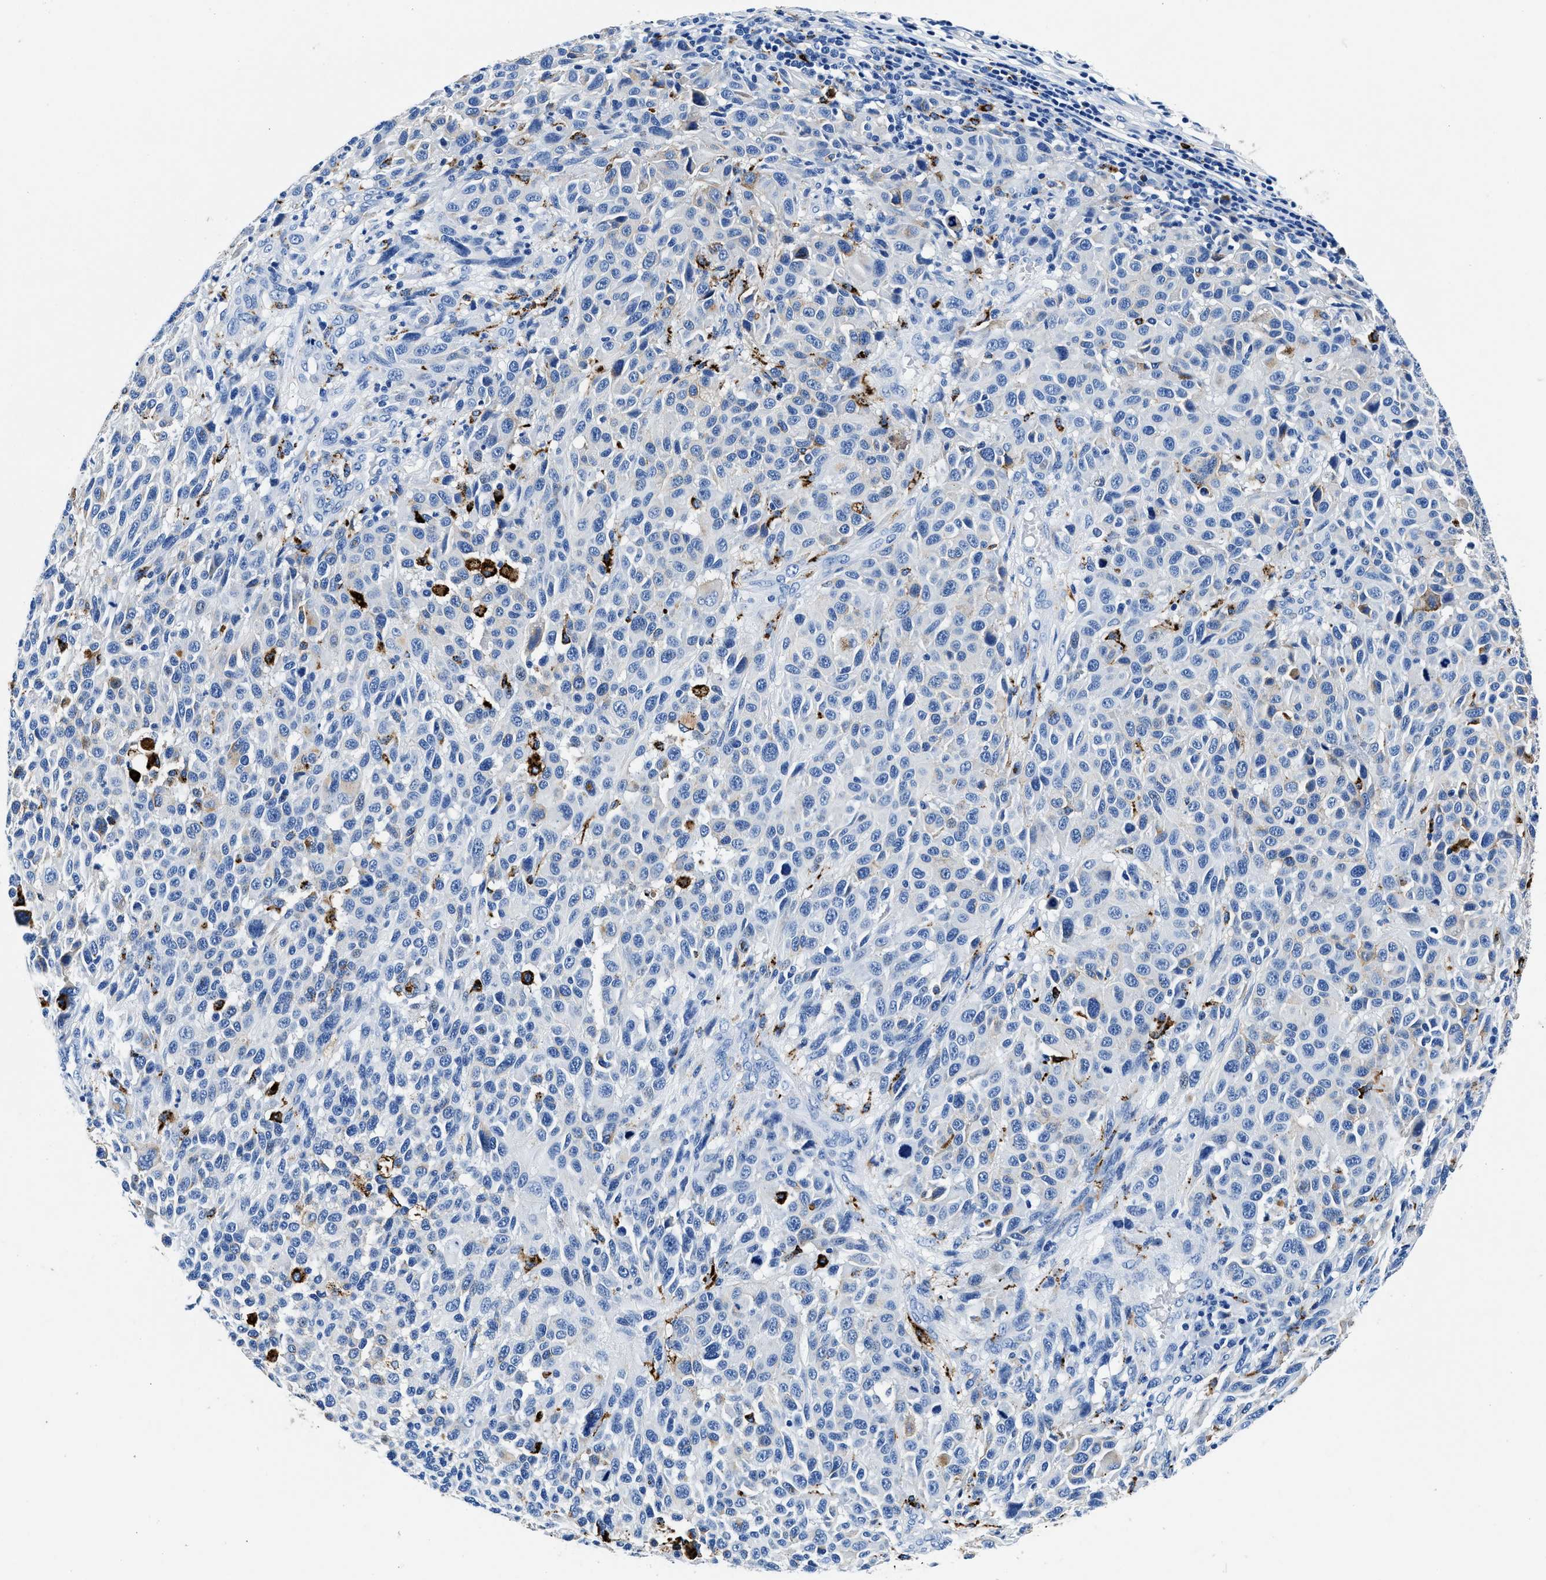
{"staining": {"intensity": "negative", "quantity": "none", "location": "none"}, "tissue": "melanoma", "cell_type": "Tumor cells", "image_type": "cancer", "snomed": [{"axis": "morphology", "description": "Malignant melanoma, Metastatic site"}, {"axis": "topography", "description": "Lymph node"}], "caption": "A high-resolution photomicrograph shows immunohistochemistry (IHC) staining of malignant melanoma (metastatic site), which exhibits no significant expression in tumor cells.", "gene": "OR14K1", "patient": {"sex": "male", "age": 61}}